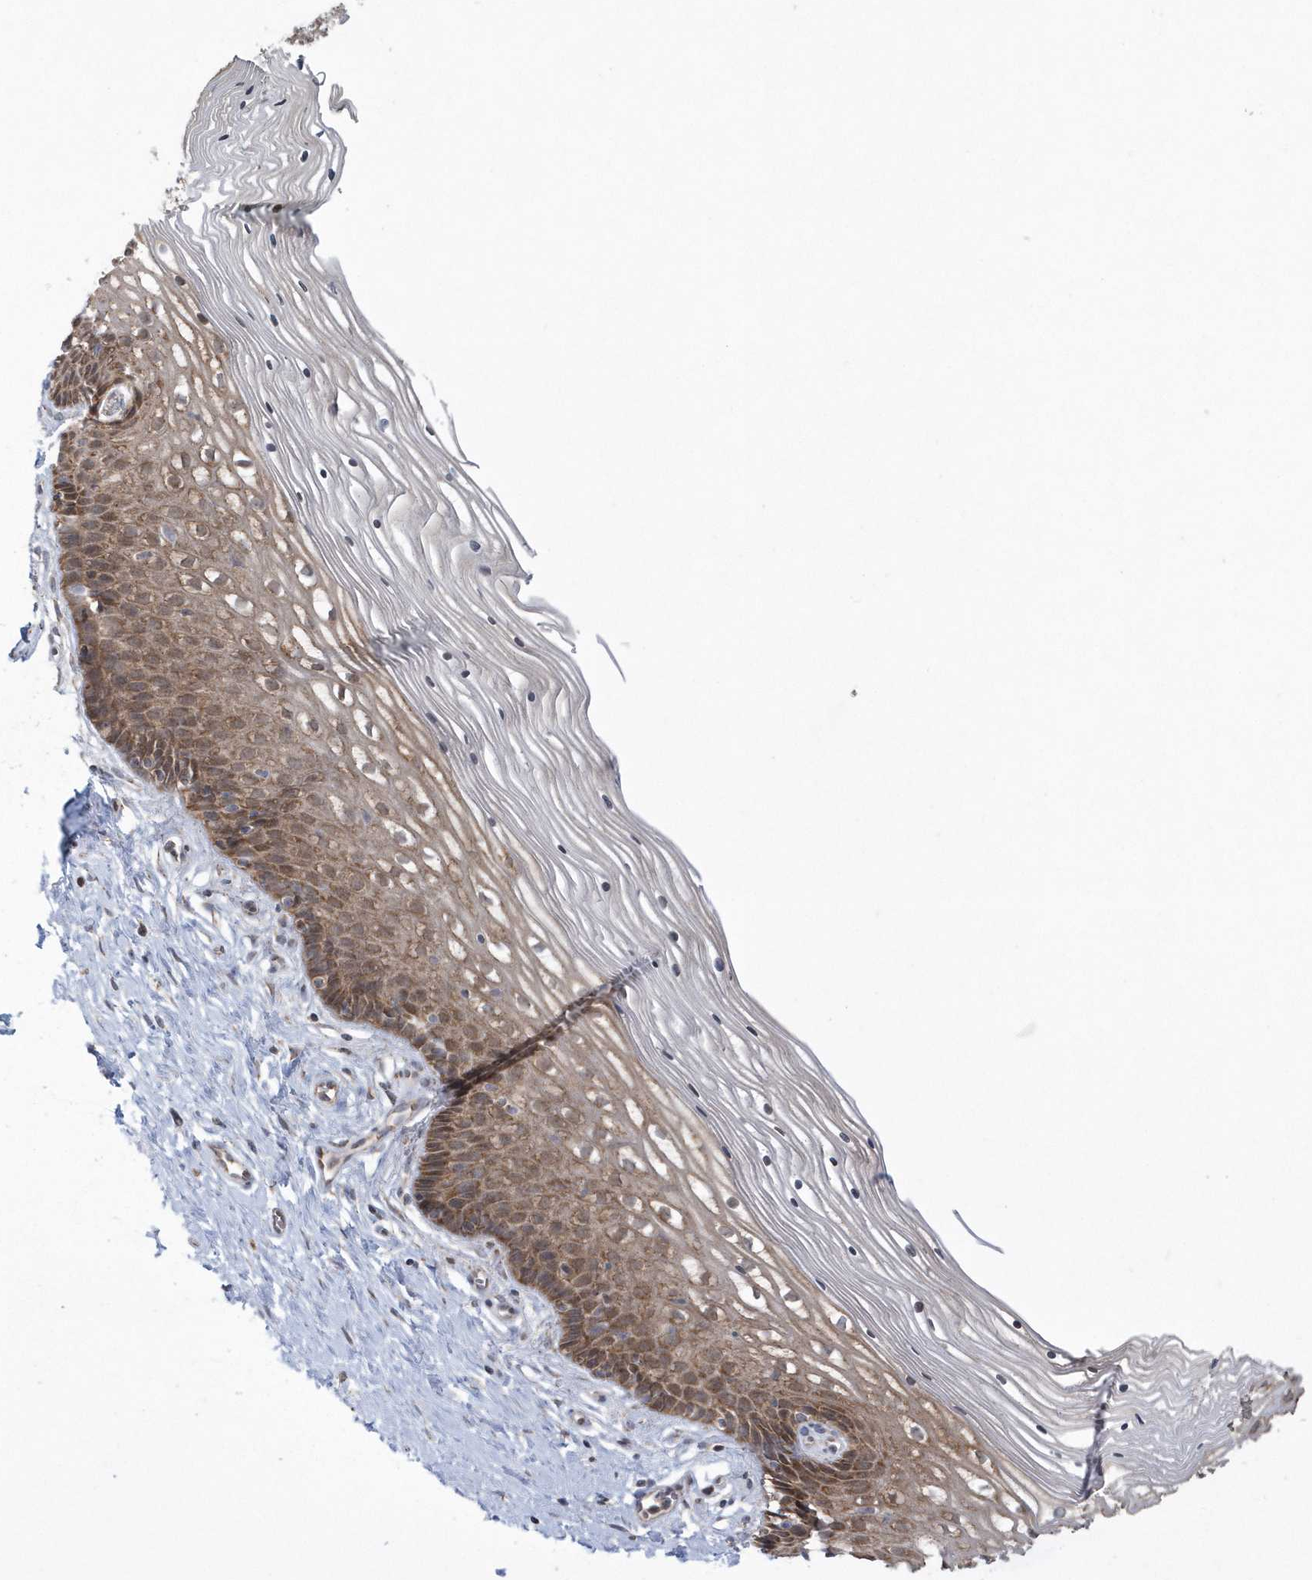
{"staining": {"intensity": "weak", "quantity": "25%-75%", "location": "cytoplasmic/membranous"}, "tissue": "cervix", "cell_type": "Glandular cells", "image_type": "normal", "snomed": [{"axis": "morphology", "description": "Normal tissue, NOS"}, {"axis": "topography", "description": "Cervix"}], "caption": "Weak cytoplasmic/membranous positivity is present in about 25%-75% of glandular cells in benign cervix.", "gene": "SLX9", "patient": {"sex": "female", "age": 33}}